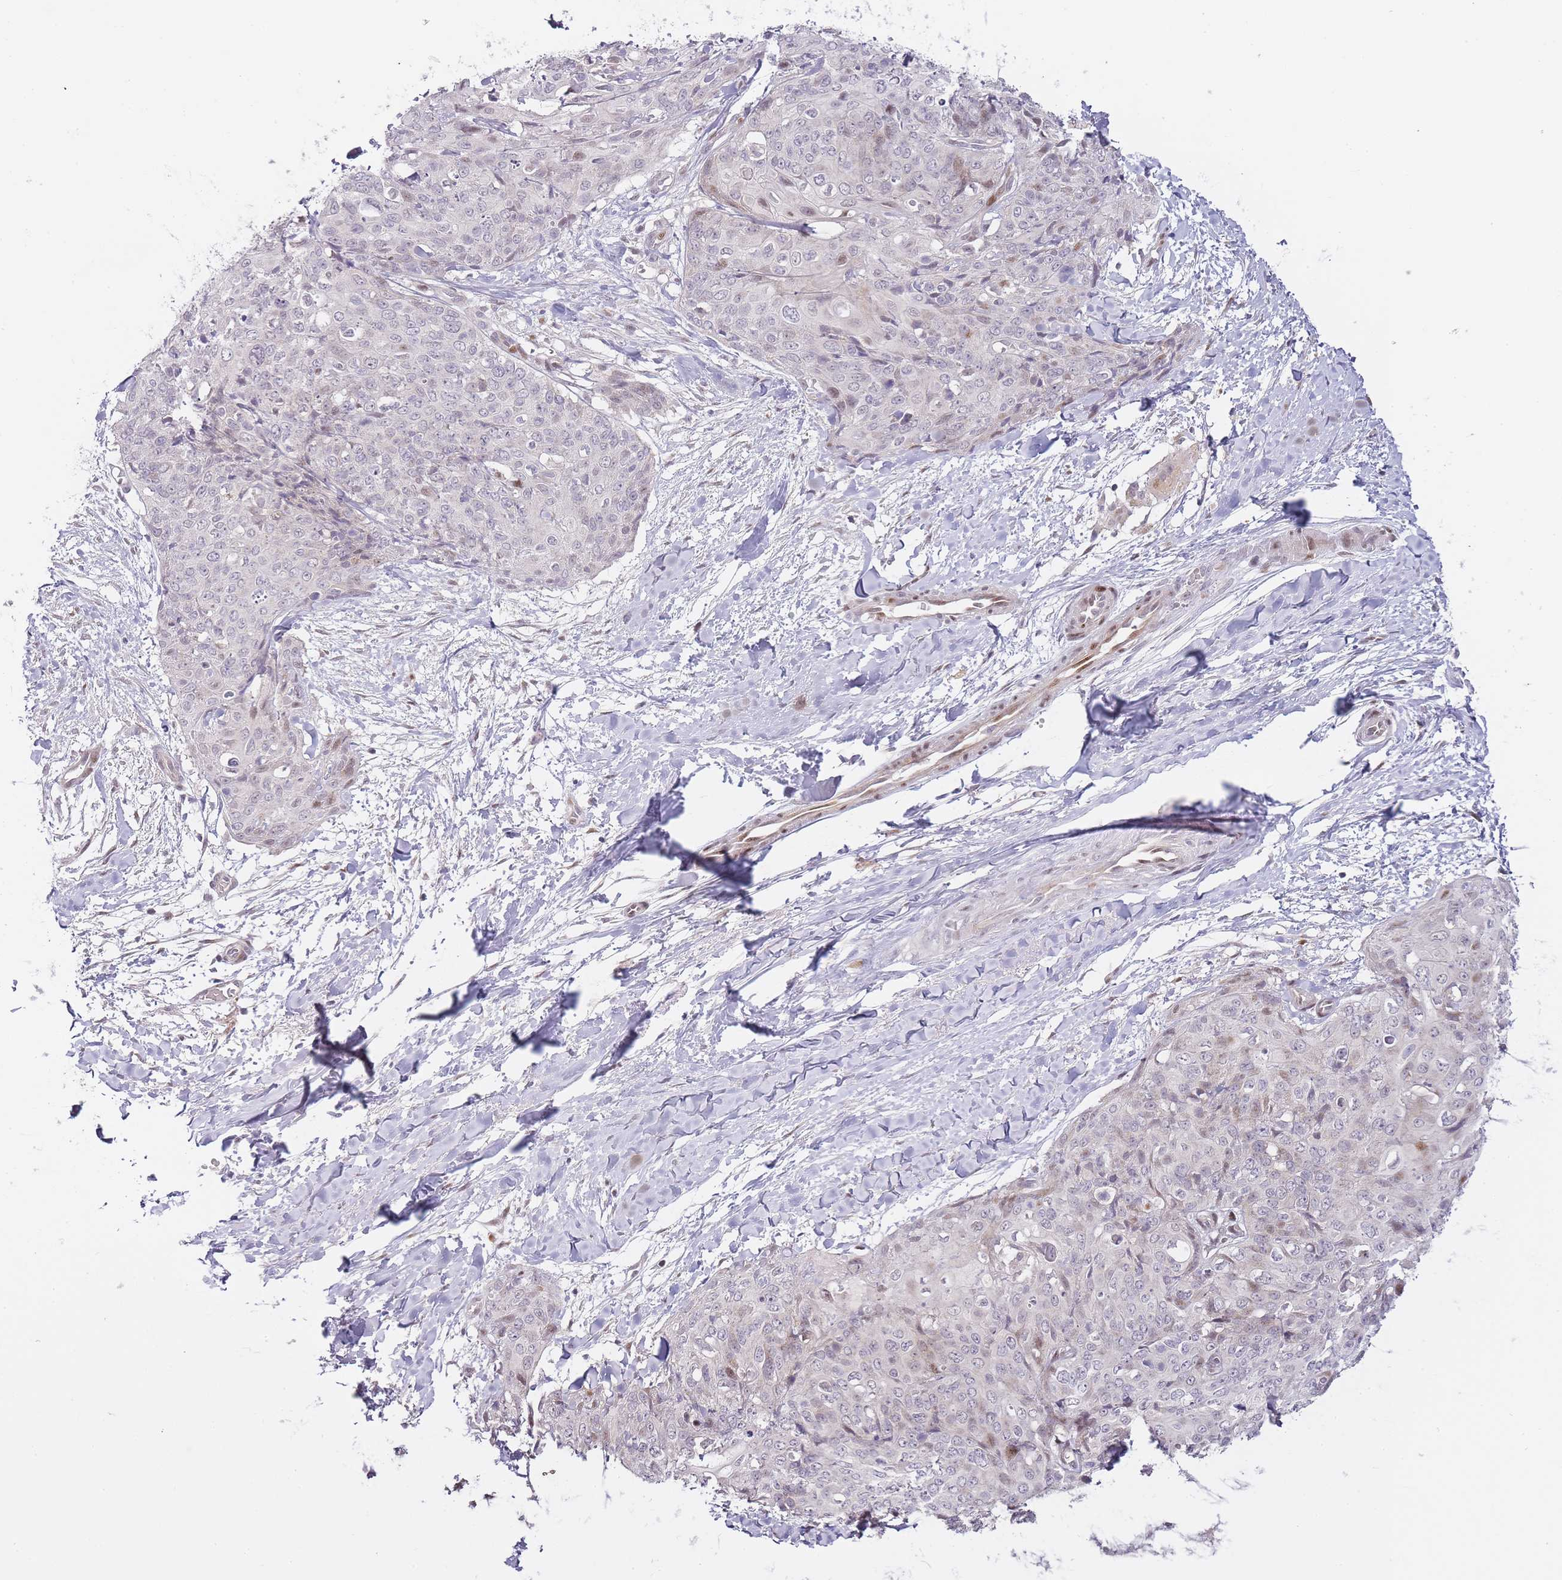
{"staining": {"intensity": "moderate", "quantity": "<25%", "location": "nuclear"}, "tissue": "skin cancer", "cell_type": "Tumor cells", "image_type": "cancer", "snomed": [{"axis": "morphology", "description": "Squamous cell carcinoma, NOS"}, {"axis": "topography", "description": "Skin"}, {"axis": "topography", "description": "Vulva"}], "caption": "Immunohistochemical staining of skin squamous cell carcinoma shows moderate nuclear protein expression in approximately <25% of tumor cells. The staining was performed using DAB, with brown indicating positive protein expression. Nuclei are stained blue with hematoxylin.", "gene": "OGG1", "patient": {"sex": "female", "age": 85}}